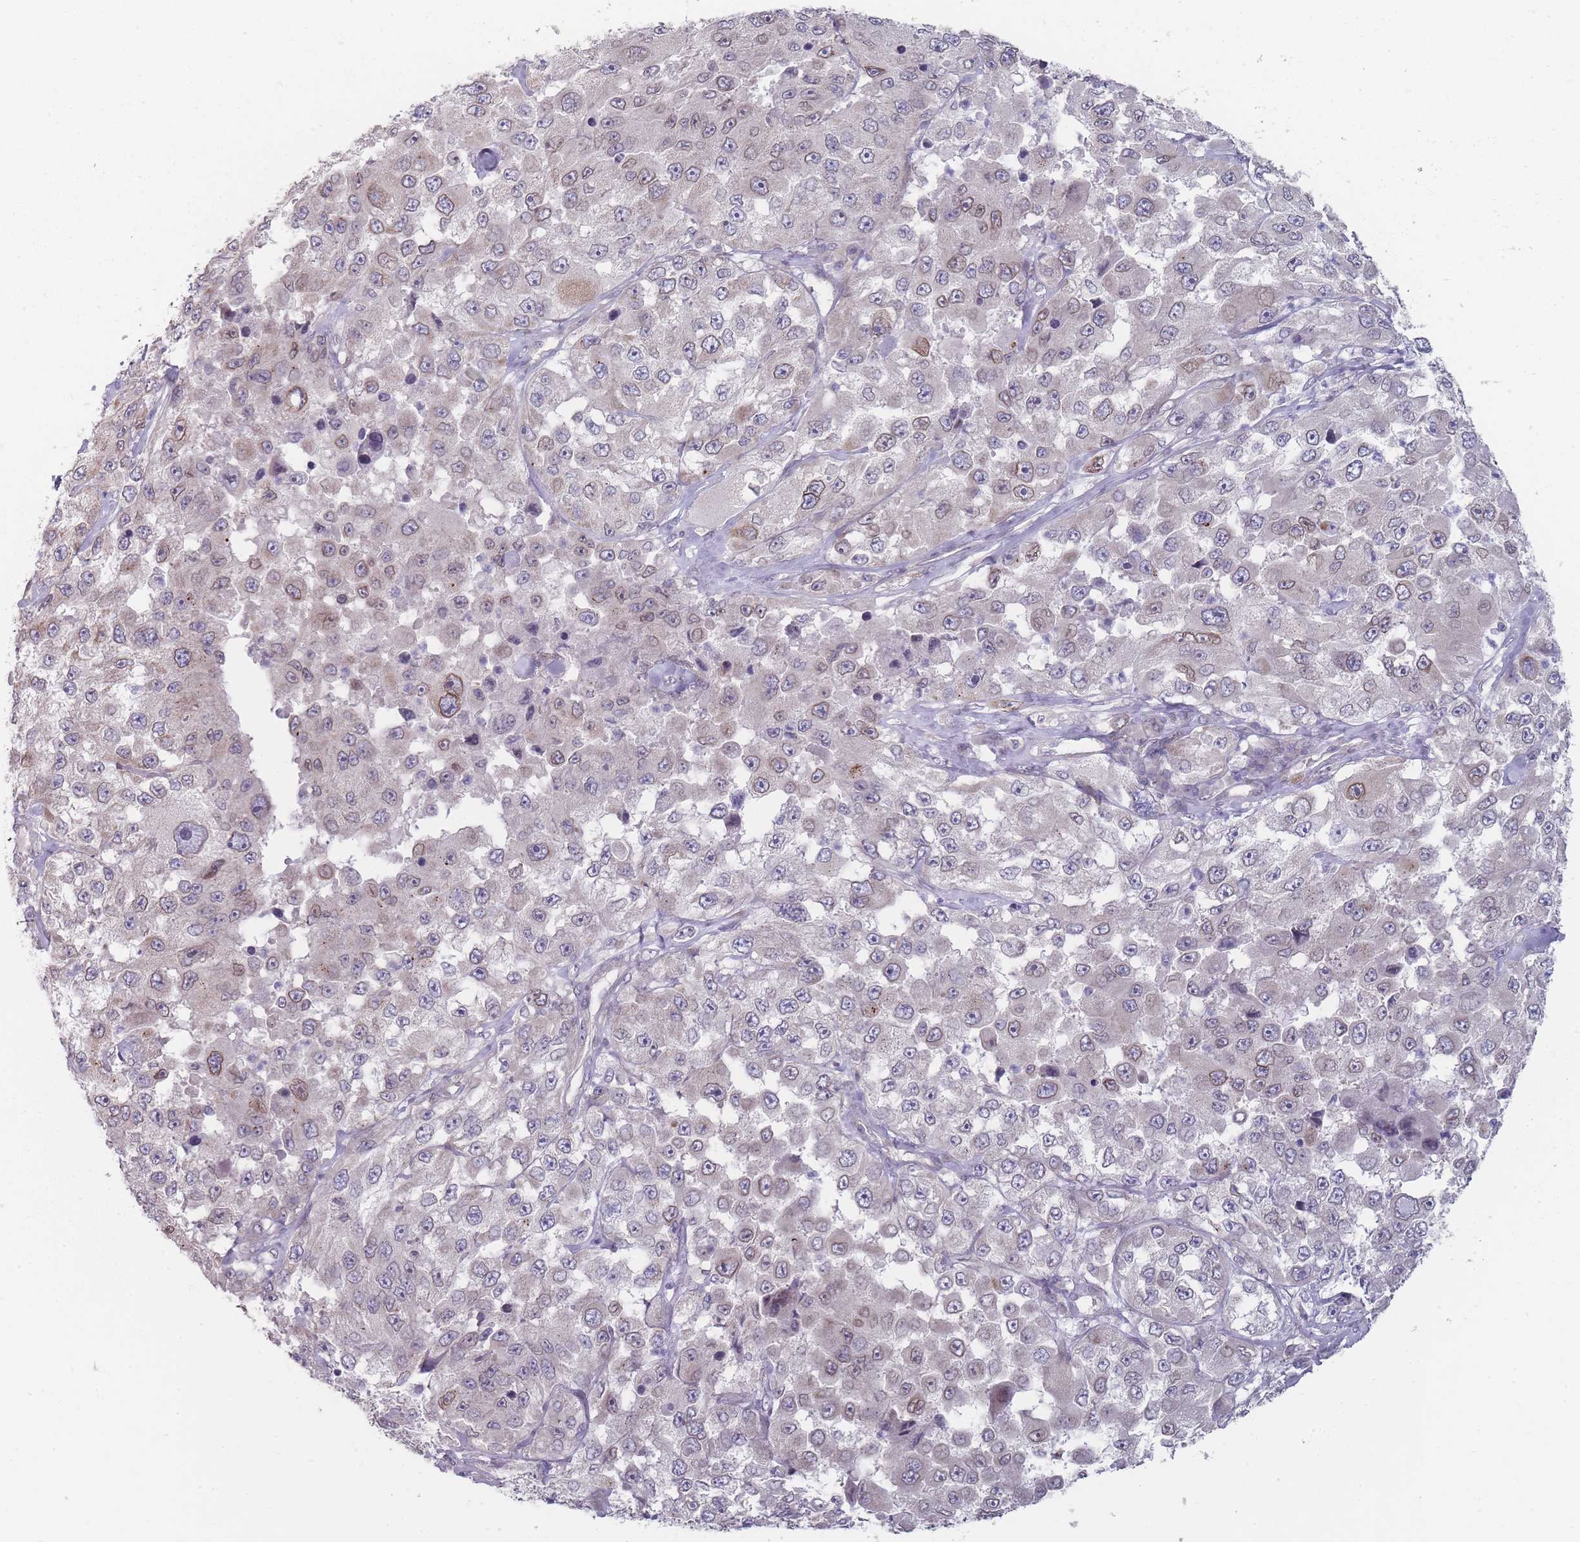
{"staining": {"intensity": "moderate", "quantity": "<25%", "location": "cytoplasmic/membranous,nuclear"}, "tissue": "melanoma", "cell_type": "Tumor cells", "image_type": "cancer", "snomed": [{"axis": "morphology", "description": "Malignant melanoma, Metastatic site"}, {"axis": "topography", "description": "Lymph node"}], "caption": "High-magnification brightfield microscopy of malignant melanoma (metastatic site) stained with DAB (brown) and counterstained with hematoxylin (blue). tumor cells exhibit moderate cytoplasmic/membranous and nuclear expression is seen in about<25% of cells. Nuclei are stained in blue.", "gene": "PCDH12", "patient": {"sex": "male", "age": 62}}